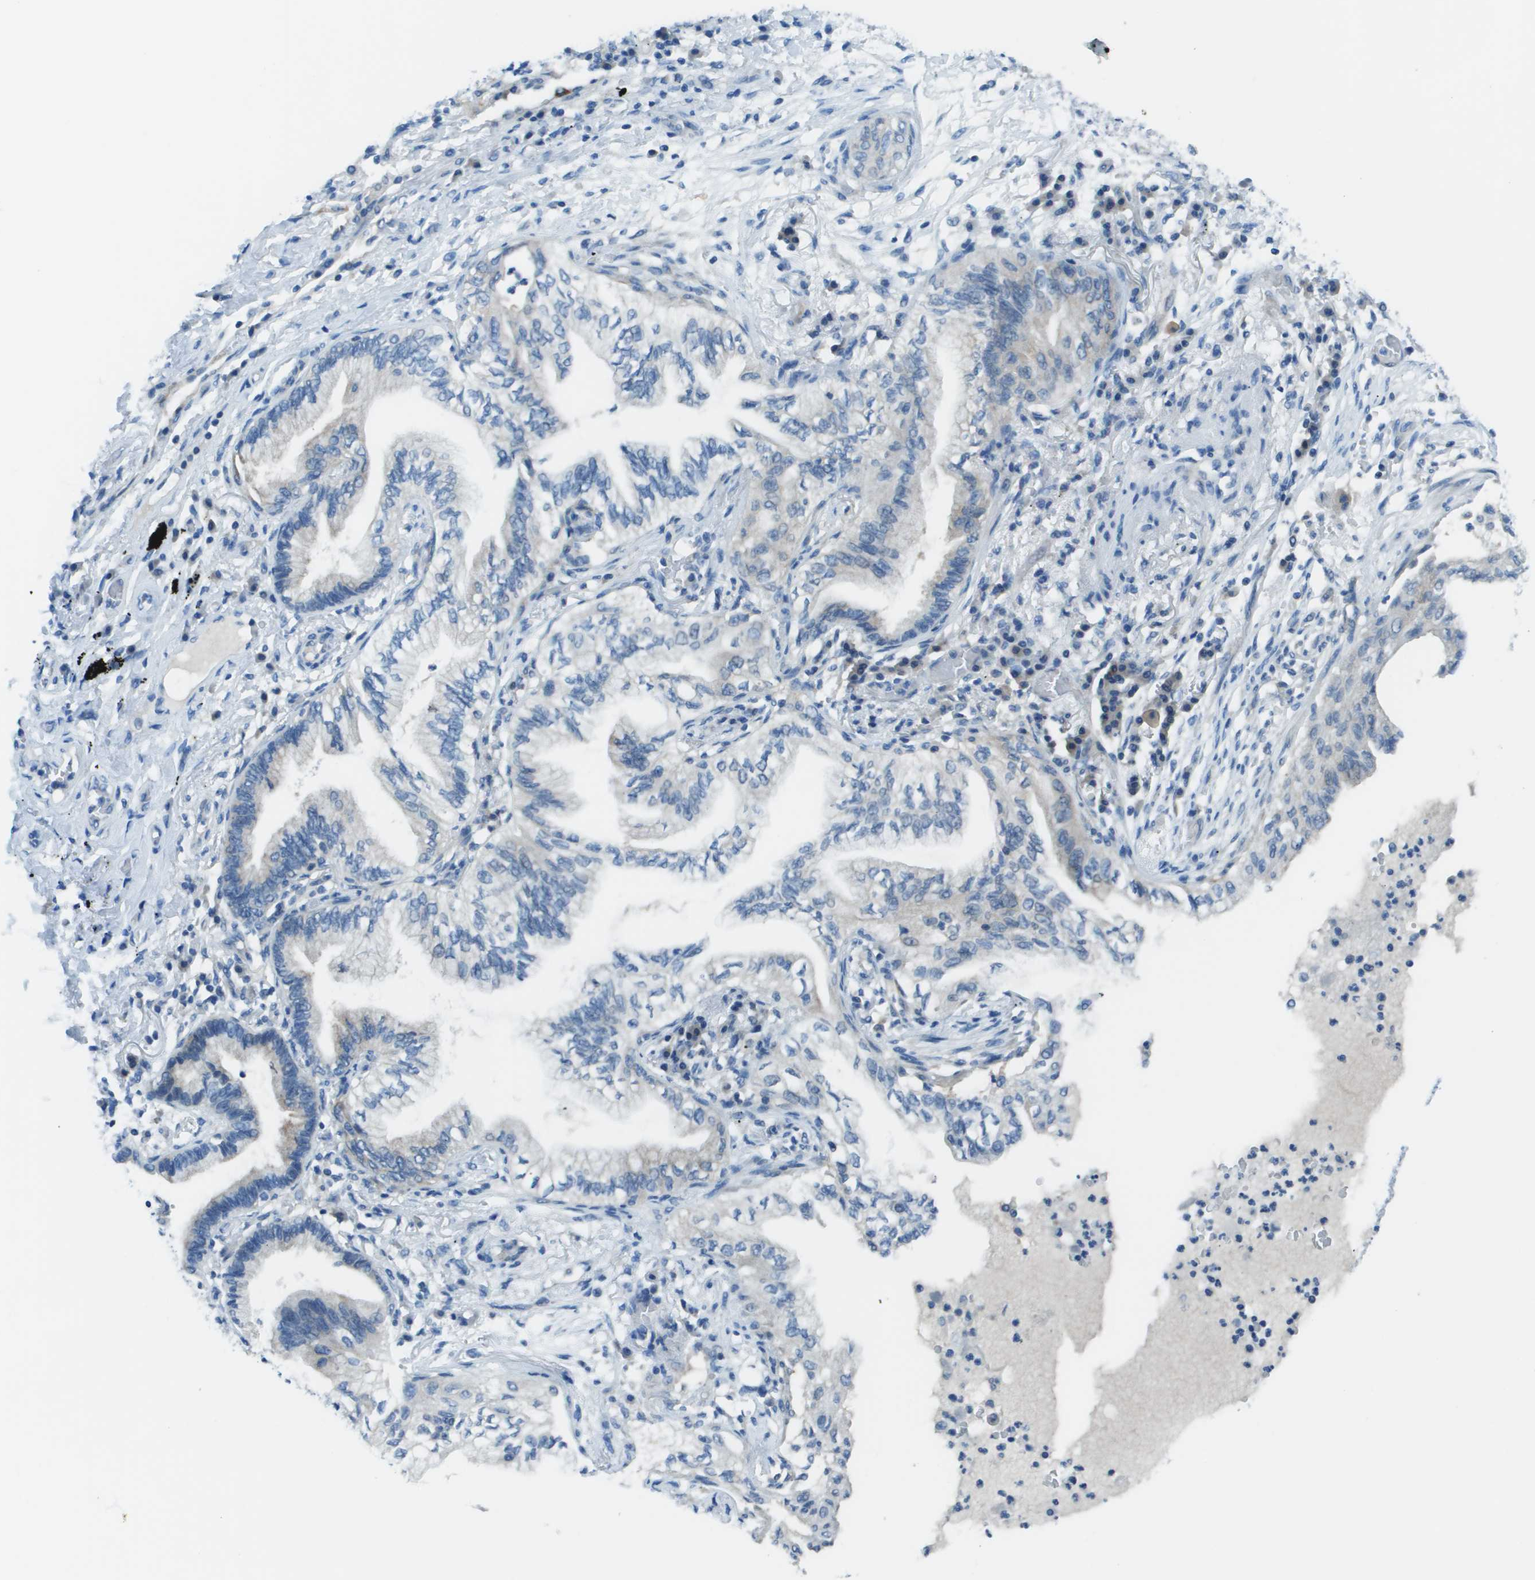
{"staining": {"intensity": "negative", "quantity": "none", "location": "none"}, "tissue": "lung cancer", "cell_type": "Tumor cells", "image_type": "cancer", "snomed": [{"axis": "morphology", "description": "Normal tissue, NOS"}, {"axis": "morphology", "description": "Adenocarcinoma, NOS"}, {"axis": "topography", "description": "Bronchus"}, {"axis": "topography", "description": "Lung"}], "caption": "IHC of lung cancer (adenocarcinoma) demonstrates no staining in tumor cells. (Stains: DAB immunohistochemistry (IHC) with hematoxylin counter stain, Microscopy: brightfield microscopy at high magnification).", "gene": "STIP1", "patient": {"sex": "female", "age": 70}}